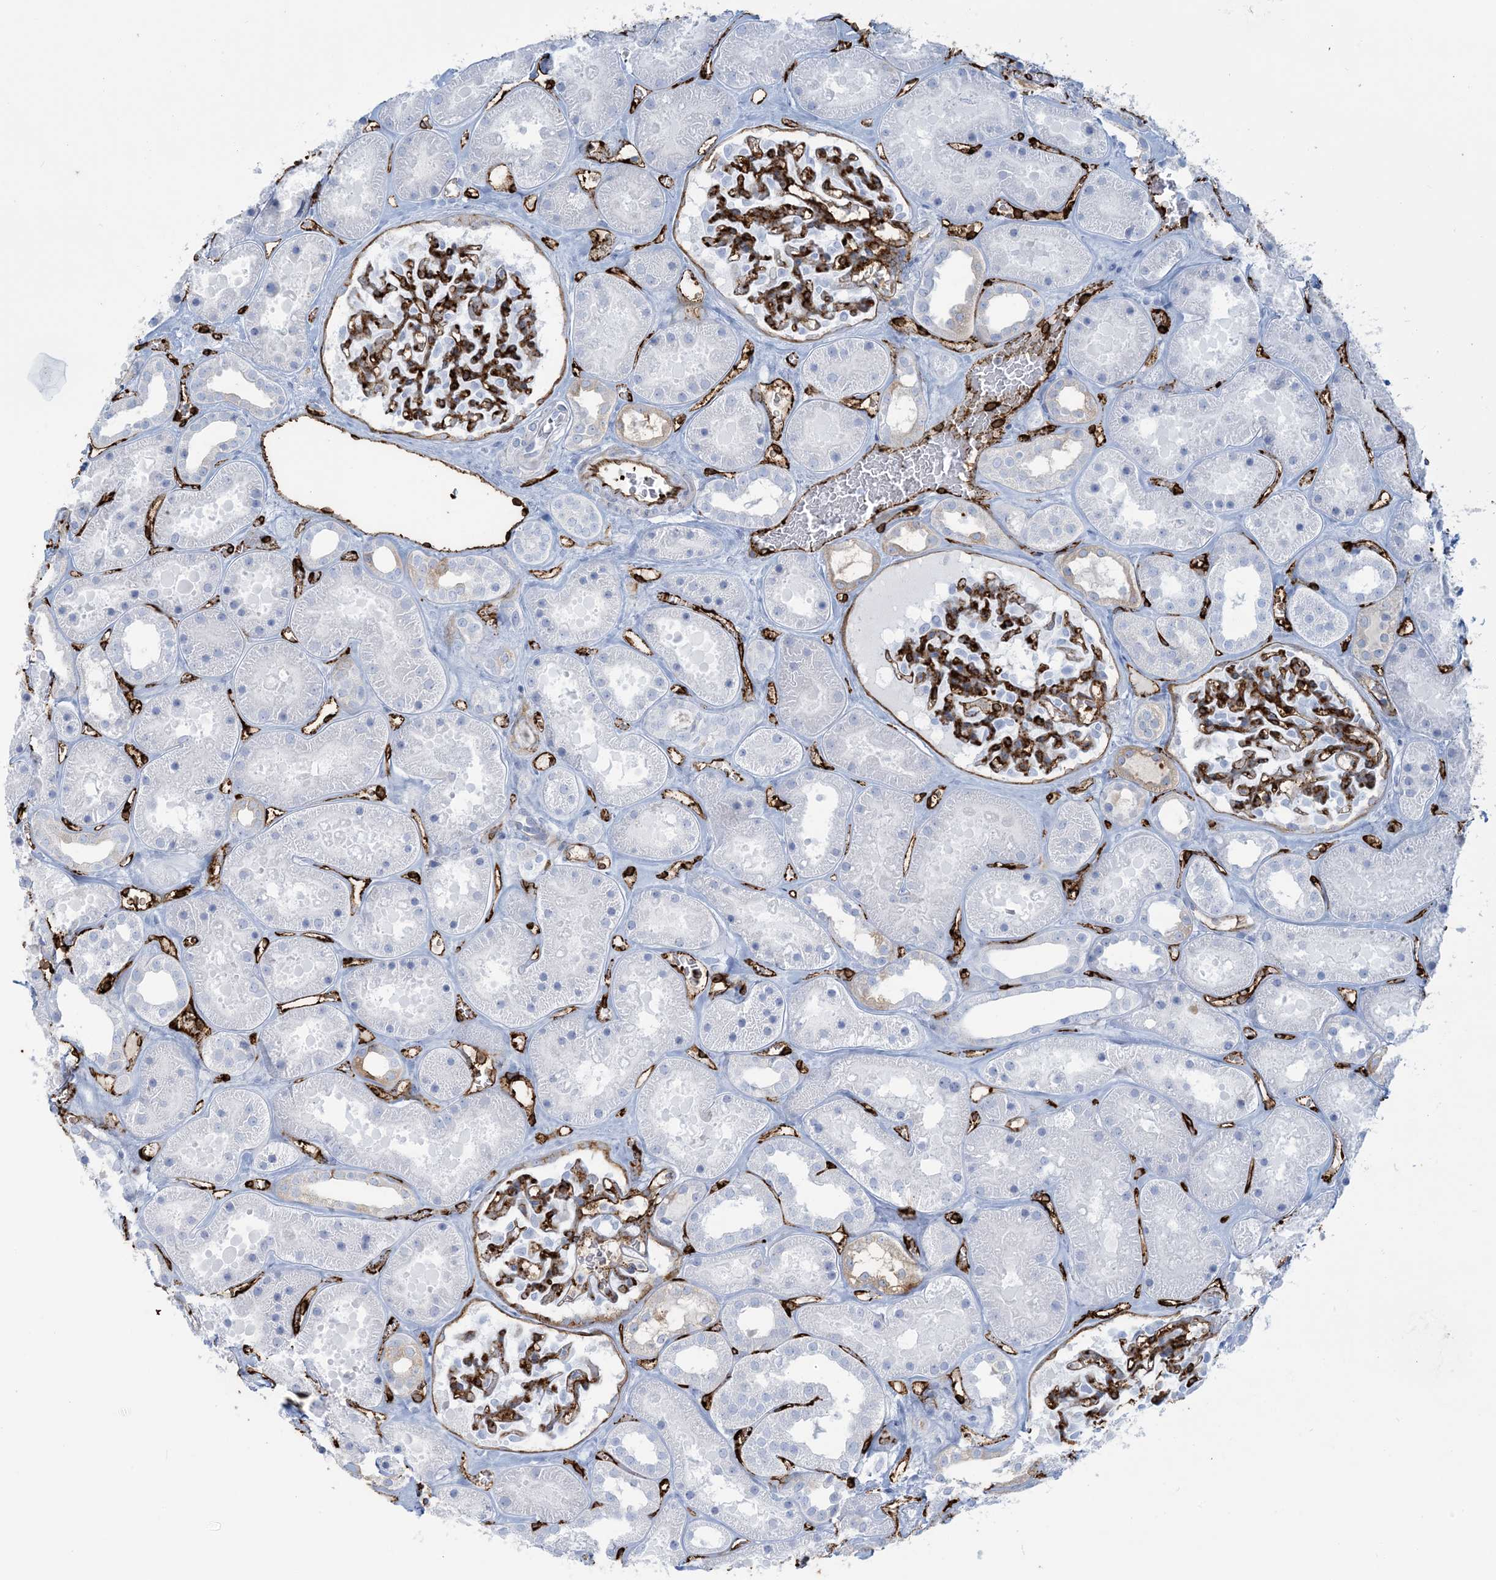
{"staining": {"intensity": "strong", "quantity": "25%-75%", "location": "cytoplasmic/membranous"}, "tissue": "kidney", "cell_type": "Cells in glomeruli", "image_type": "normal", "snomed": [{"axis": "morphology", "description": "Normal tissue, NOS"}, {"axis": "topography", "description": "Kidney"}], "caption": "Immunohistochemistry histopathology image of unremarkable kidney stained for a protein (brown), which demonstrates high levels of strong cytoplasmic/membranous staining in approximately 25%-75% of cells in glomeruli.", "gene": "EPS8L3", "patient": {"sex": "female", "age": 41}}